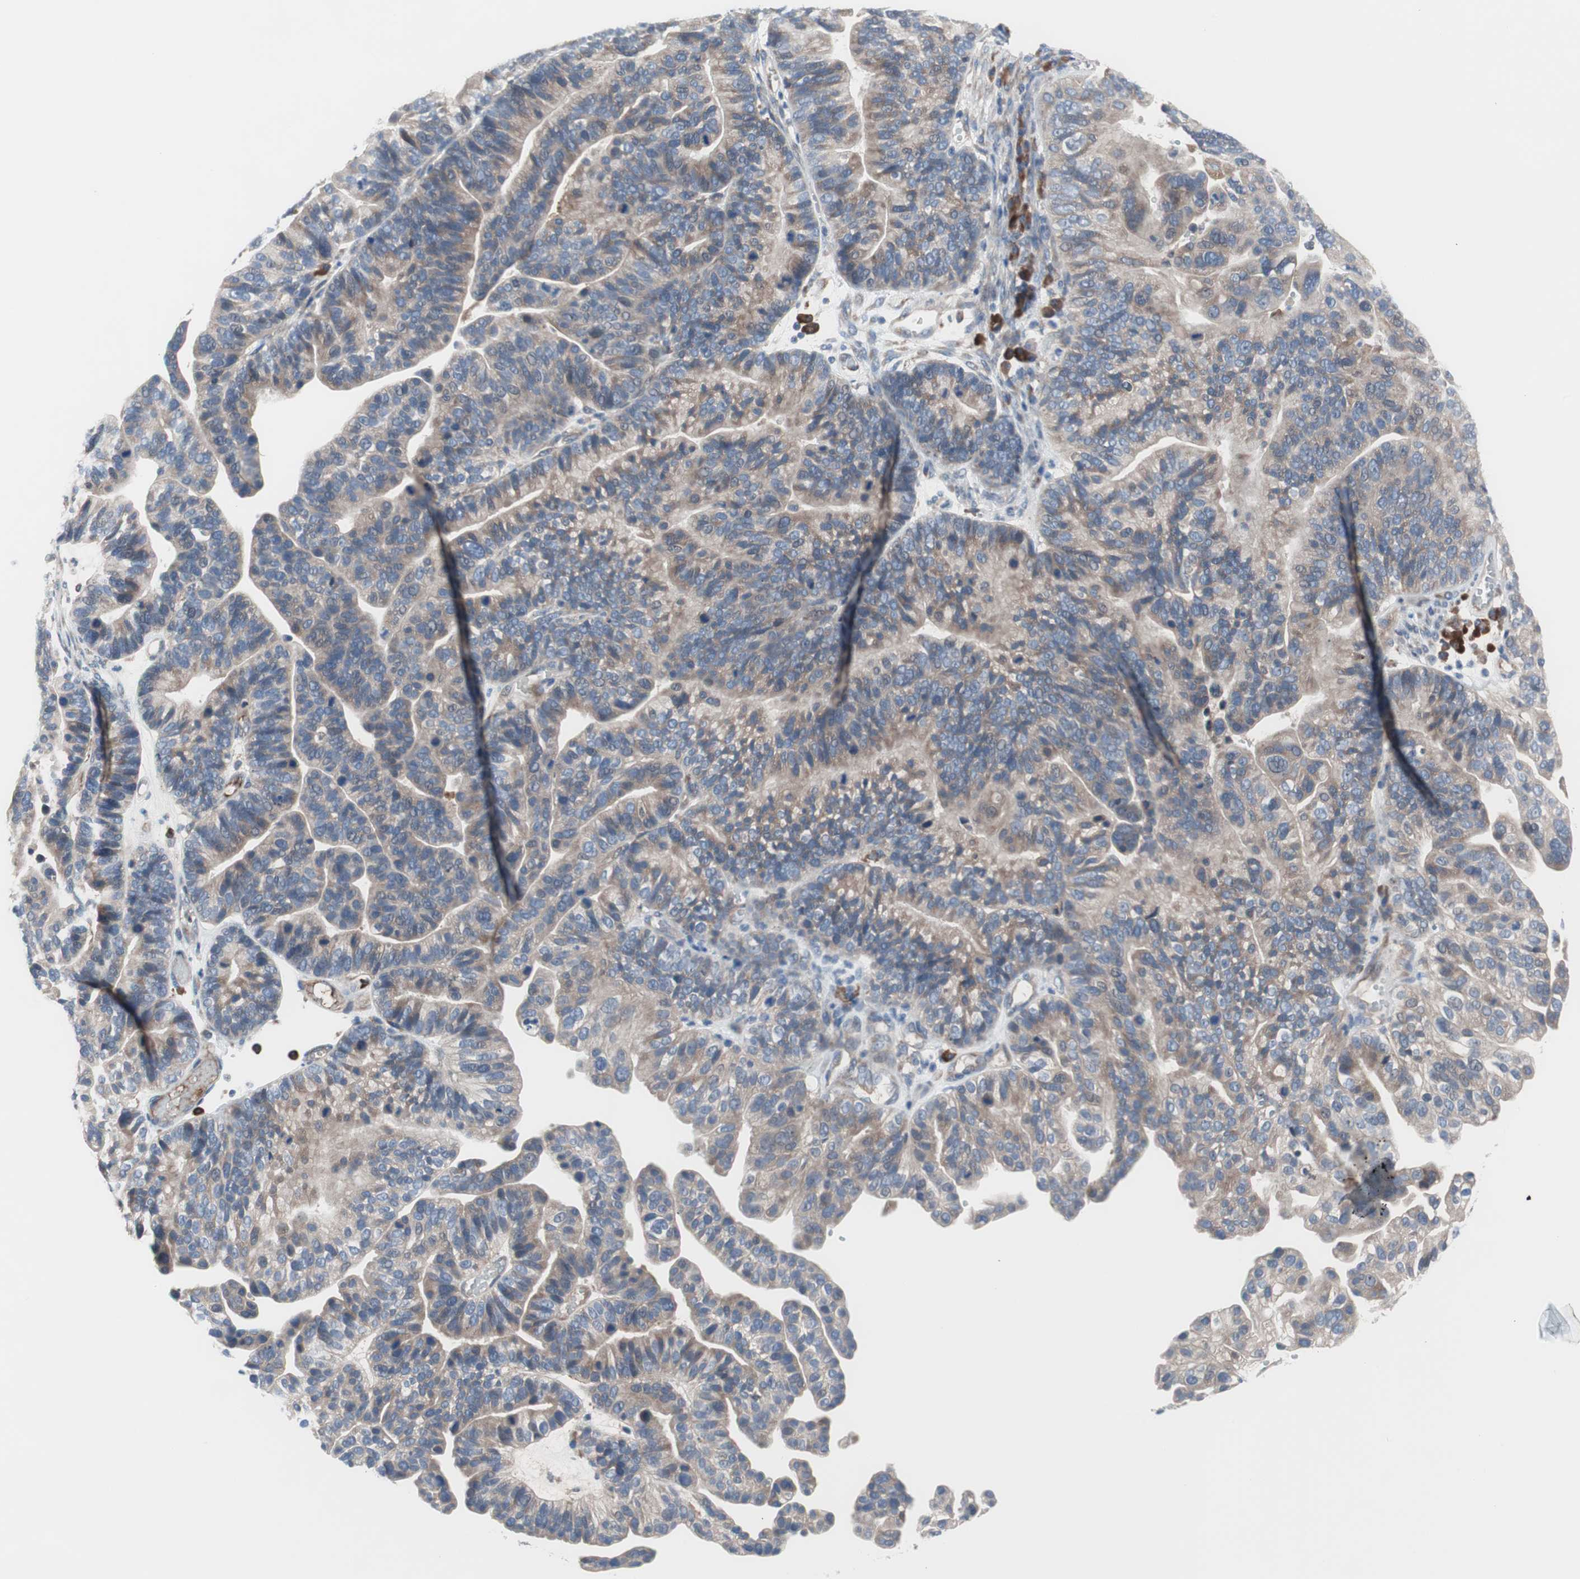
{"staining": {"intensity": "weak", "quantity": ">75%", "location": "cytoplasmic/membranous"}, "tissue": "ovarian cancer", "cell_type": "Tumor cells", "image_type": "cancer", "snomed": [{"axis": "morphology", "description": "Cystadenocarcinoma, serous, NOS"}, {"axis": "topography", "description": "Ovary"}], "caption": "Immunohistochemical staining of serous cystadenocarcinoma (ovarian) exhibits low levels of weak cytoplasmic/membranous positivity in about >75% of tumor cells.", "gene": "KANSL1", "patient": {"sex": "female", "age": 56}}